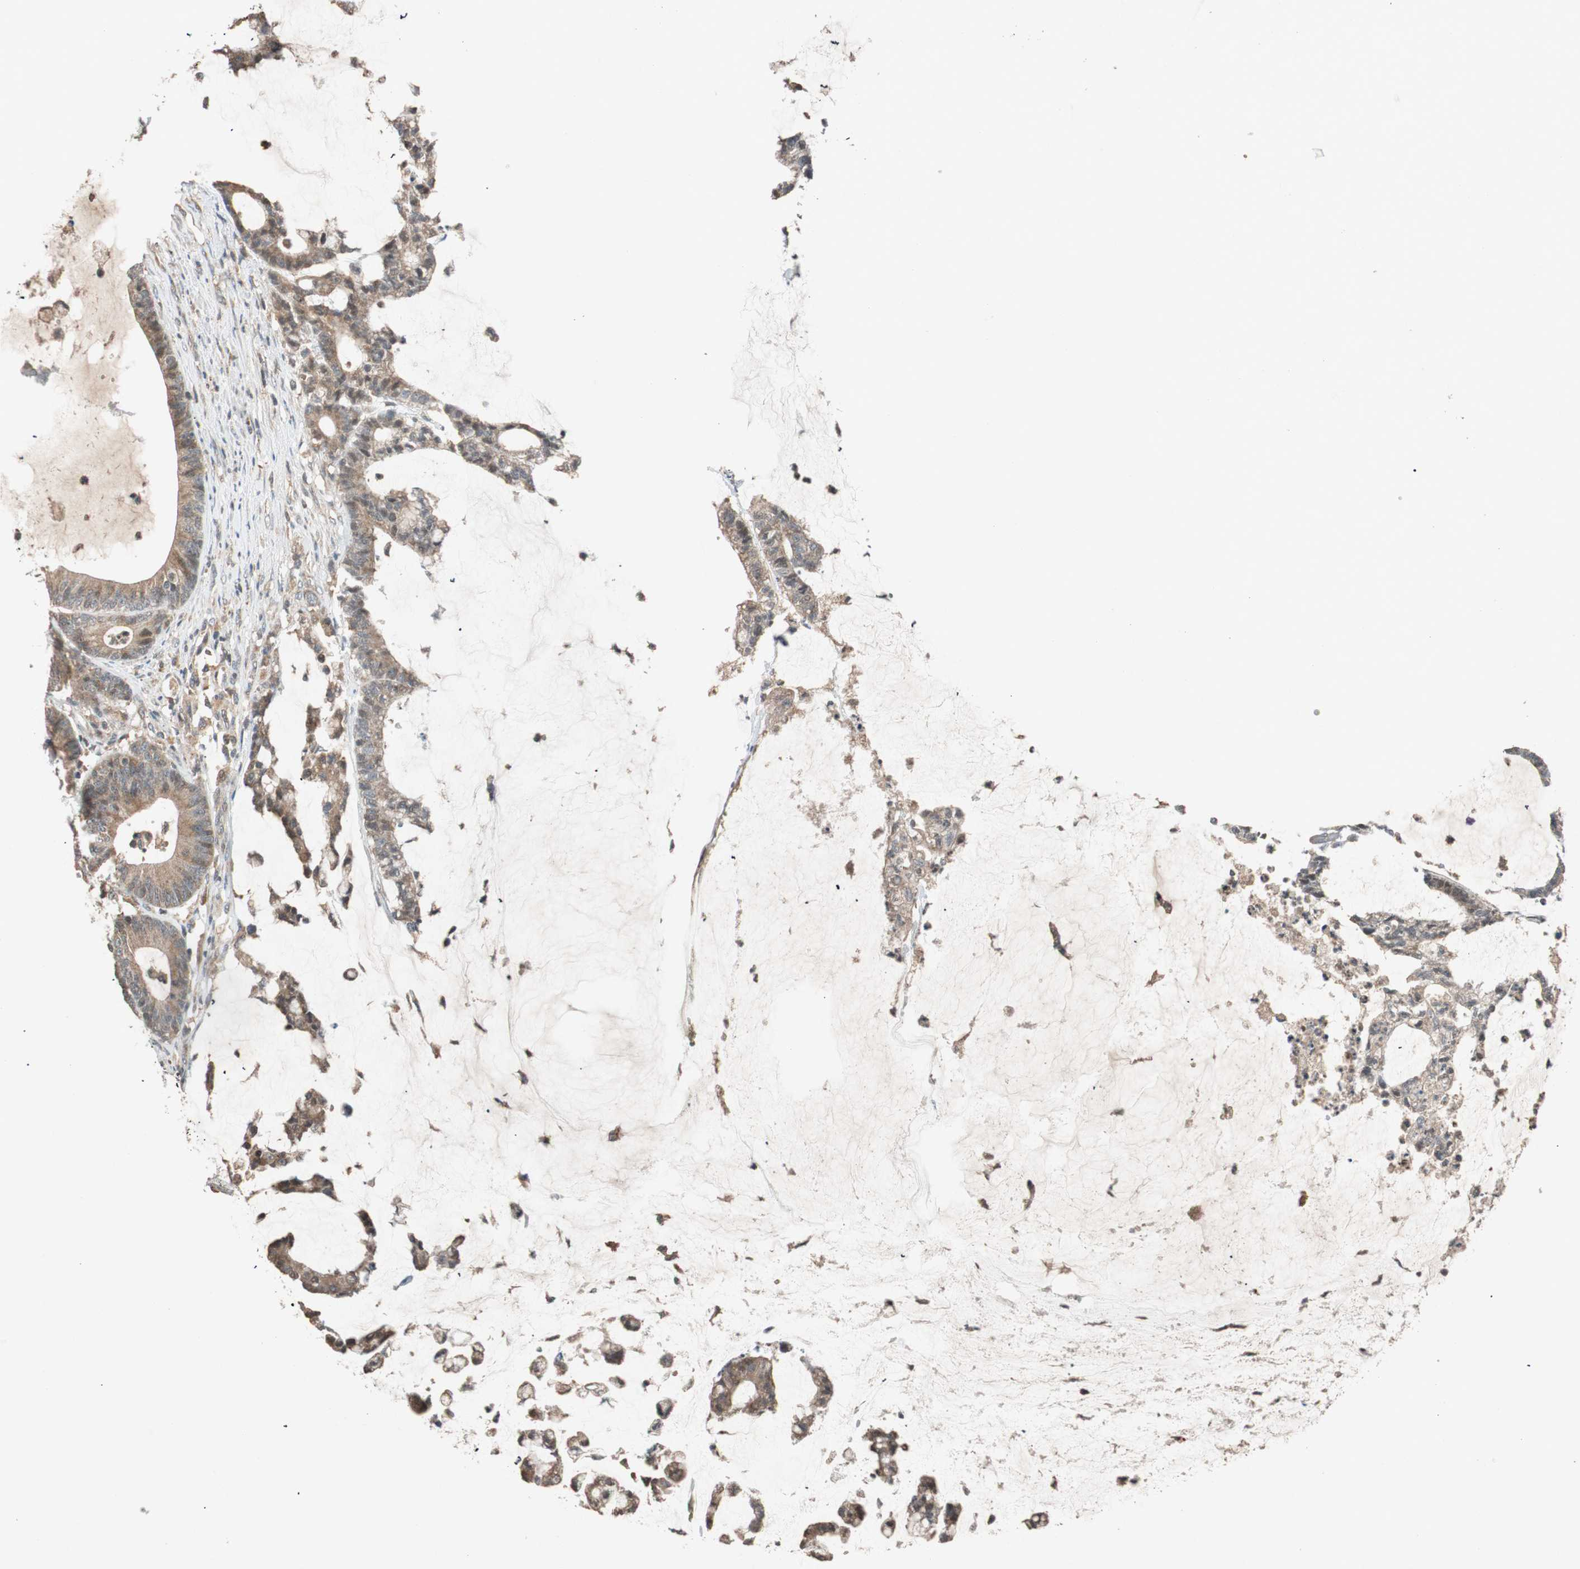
{"staining": {"intensity": "moderate", "quantity": ">75%", "location": "cytoplasmic/membranous"}, "tissue": "colorectal cancer", "cell_type": "Tumor cells", "image_type": "cancer", "snomed": [{"axis": "morphology", "description": "Adenocarcinoma, NOS"}, {"axis": "topography", "description": "Colon"}], "caption": "Immunohistochemical staining of colorectal adenocarcinoma demonstrates medium levels of moderate cytoplasmic/membranous expression in approximately >75% of tumor cells. The protein of interest is stained brown, and the nuclei are stained in blue (DAB IHC with brightfield microscopy, high magnification).", "gene": "GLB1", "patient": {"sex": "female", "age": 84}}